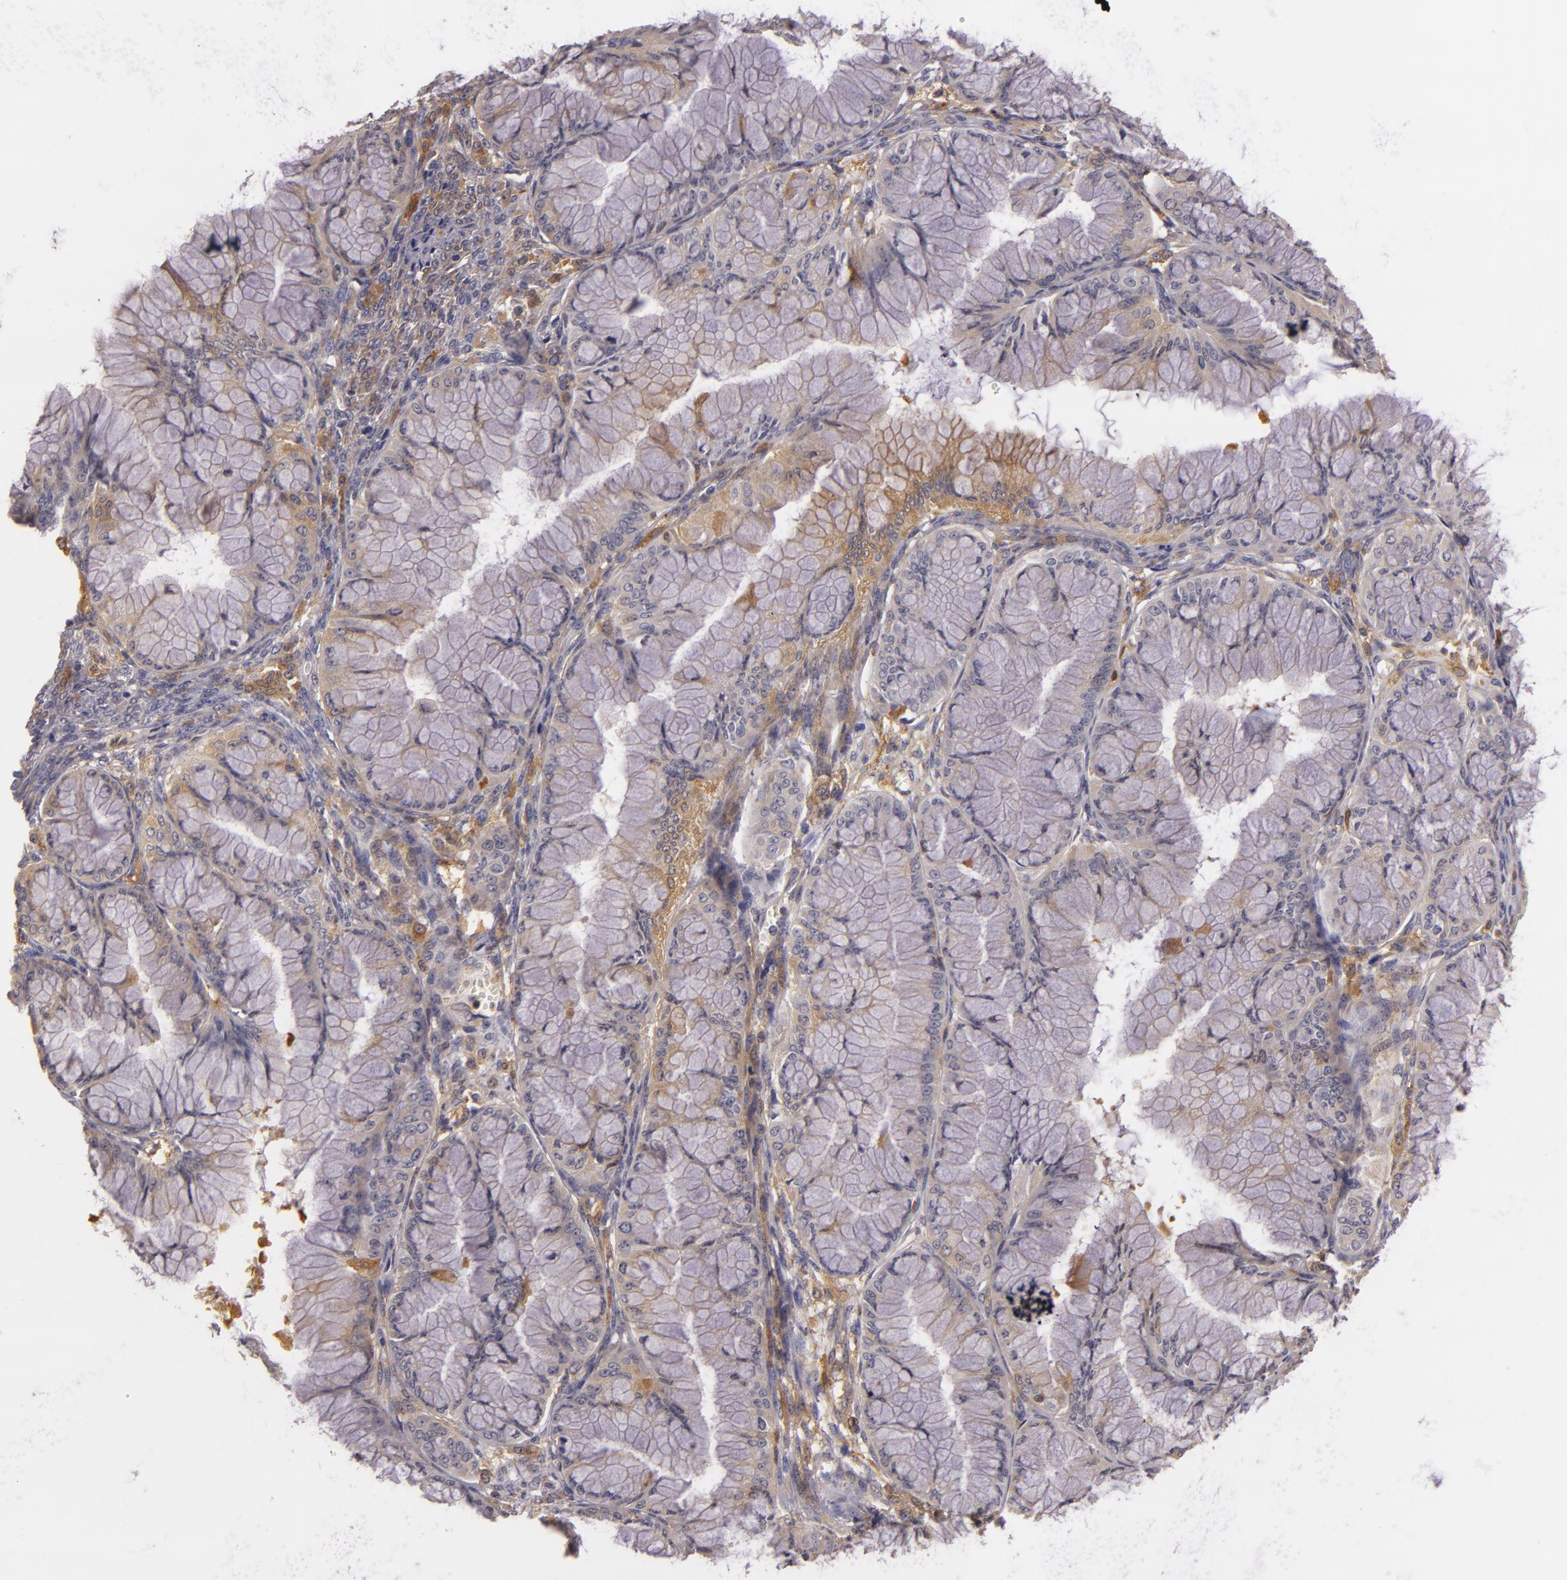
{"staining": {"intensity": "weak", "quantity": "25%-75%", "location": "cytoplasmic/membranous"}, "tissue": "ovarian cancer", "cell_type": "Tumor cells", "image_type": "cancer", "snomed": [{"axis": "morphology", "description": "Cystadenocarcinoma, mucinous, NOS"}, {"axis": "topography", "description": "Ovary"}], "caption": "Immunohistochemical staining of human ovarian cancer (mucinous cystadenocarcinoma) displays low levels of weak cytoplasmic/membranous expression in approximately 25%-75% of tumor cells.", "gene": "TOM1", "patient": {"sex": "female", "age": 63}}